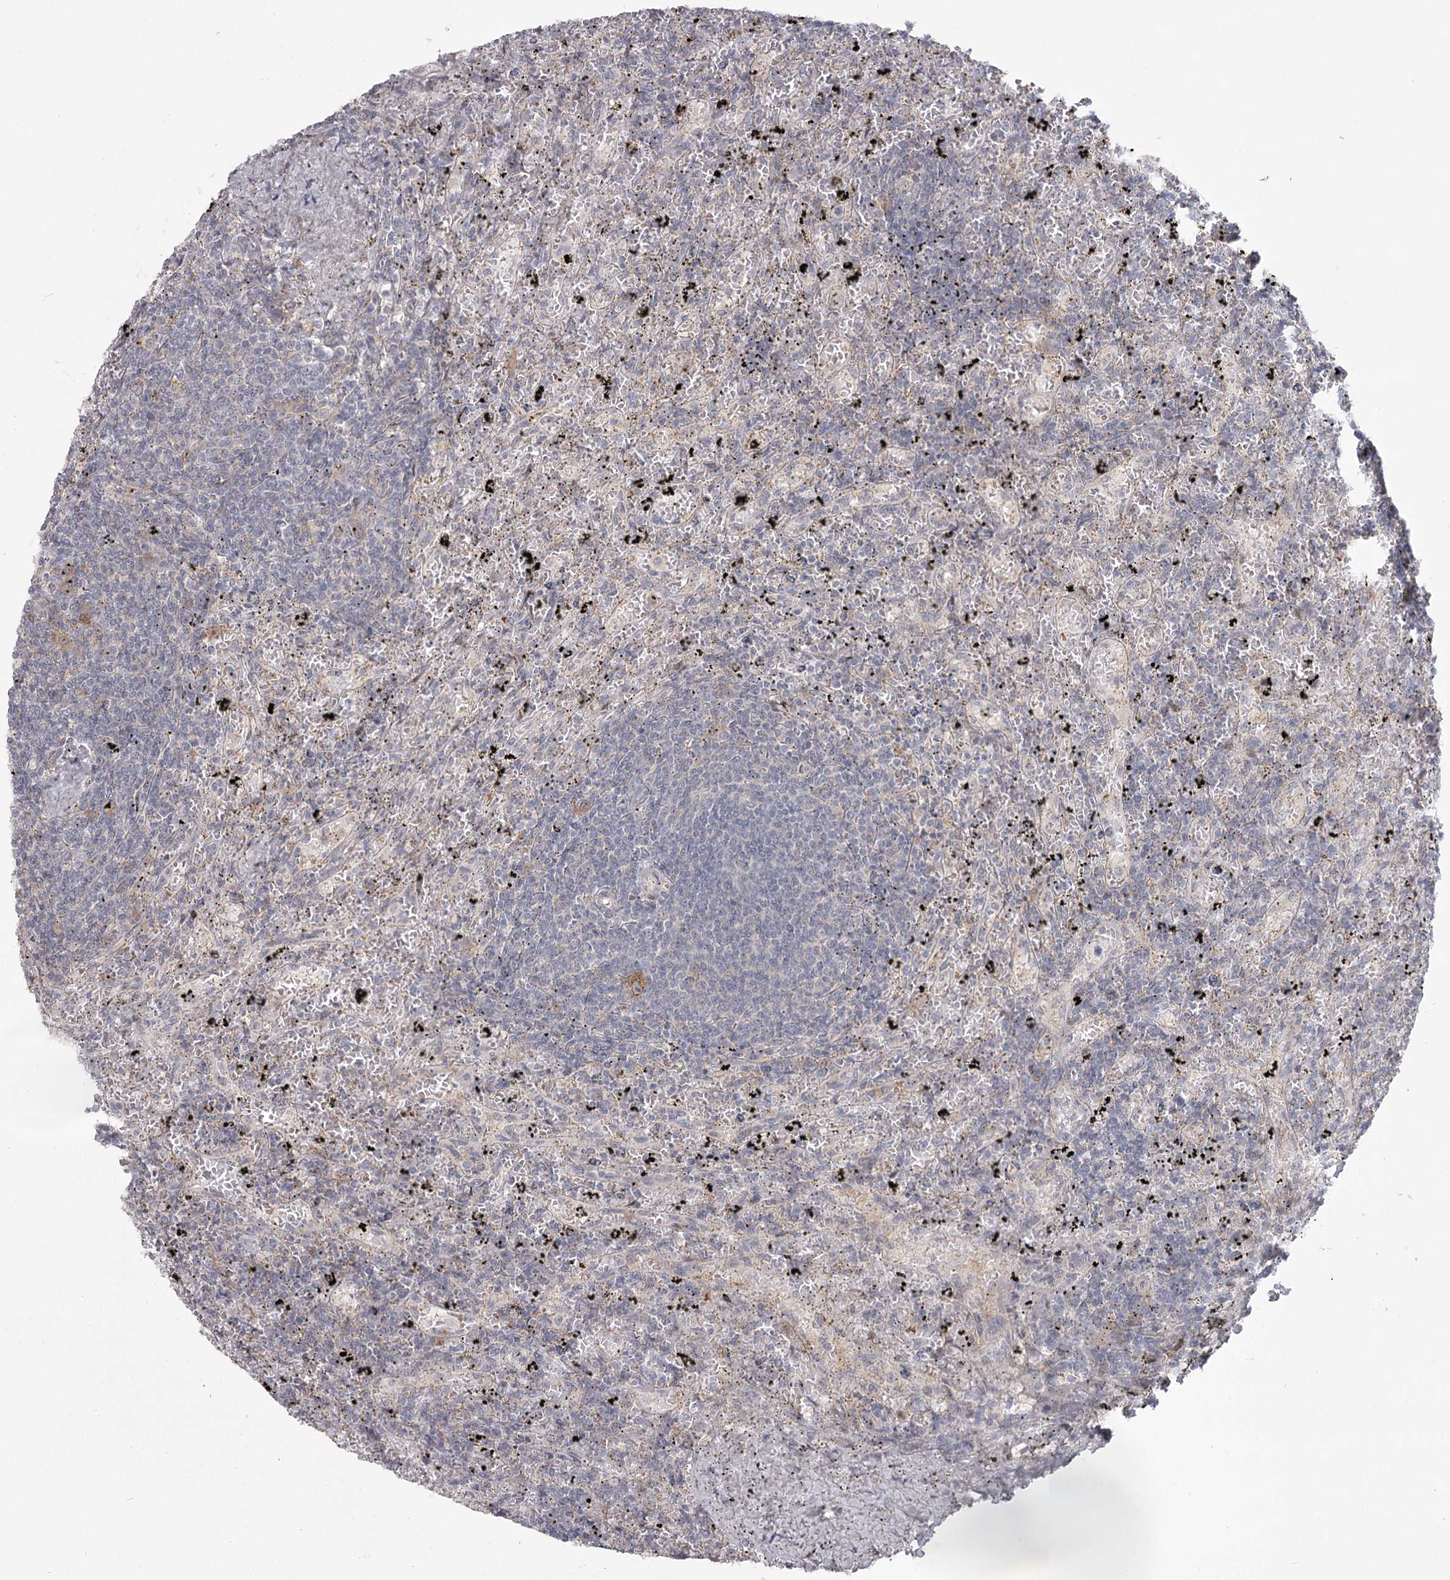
{"staining": {"intensity": "negative", "quantity": "none", "location": "none"}, "tissue": "lymphoma", "cell_type": "Tumor cells", "image_type": "cancer", "snomed": [{"axis": "morphology", "description": "Malignant lymphoma, non-Hodgkin's type, Low grade"}, {"axis": "topography", "description": "Spleen"}], "caption": "A photomicrograph of lymphoma stained for a protein demonstrates no brown staining in tumor cells.", "gene": "CCNG2", "patient": {"sex": "male", "age": 76}}